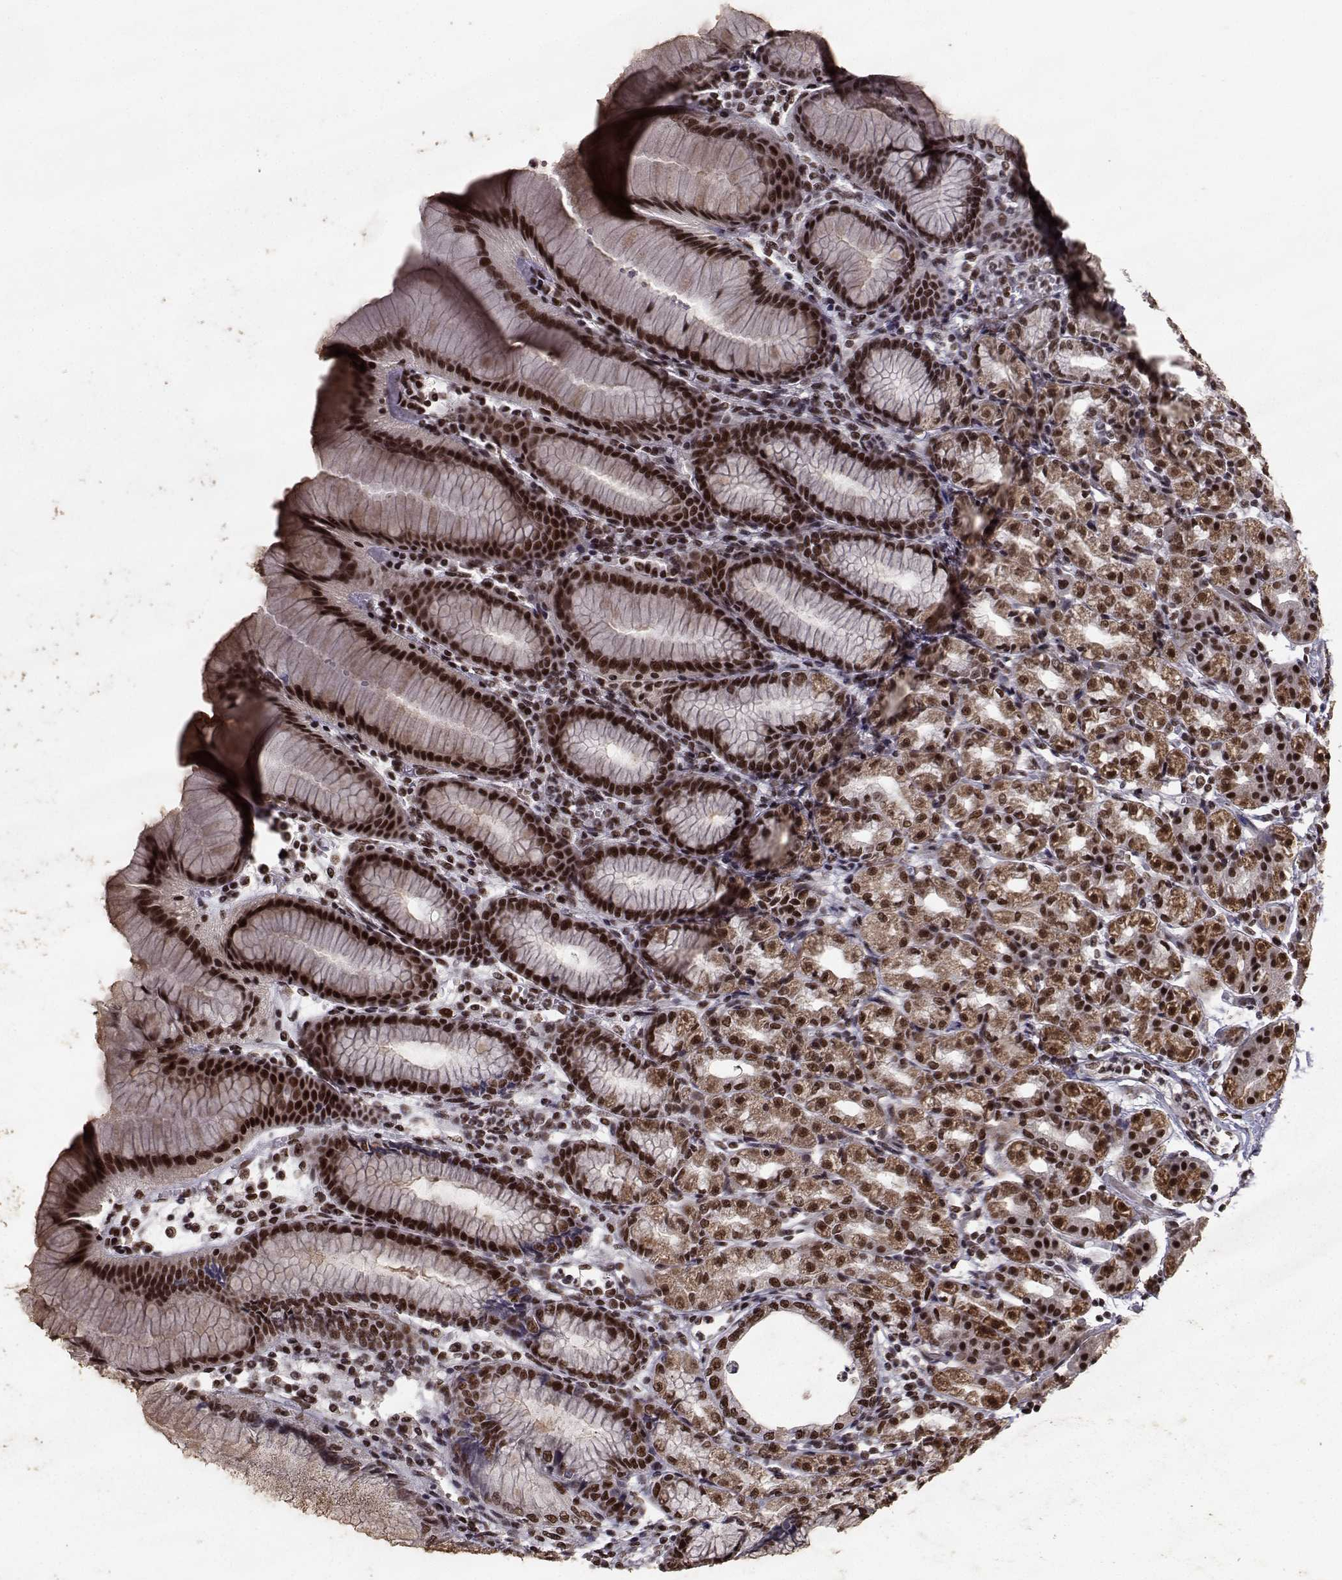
{"staining": {"intensity": "strong", "quantity": "25%-75%", "location": "cytoplasmic/membranous,nuclear"}, "tissue": "stomach", "cell_type": "Glandular cells", "image_type": "normal", "snomed": [{"axis": "morphology", "description": "Normal tissue, NOS"}, {"axis": "topography", "description": "Skeletal muscle"}, {"axis": "topography", "description": "Stomach"}], "caption": "High-magnification brightfield microscopy of unremarkable stomach stained with DAB (3,3'-diaminobenzidine) (brown) and counterstained with hematoxylin (blue). glandular cells exhibit strong cytoplasmic/membranous,nuclear expression is seen in approximately25%-75% of cells. Immunohistochemistry (ihc) stains the protein of interest in brown and the nuclei are stained blue.", "gene": "SF1", "patient": {"sex": "female", "age": 57}}